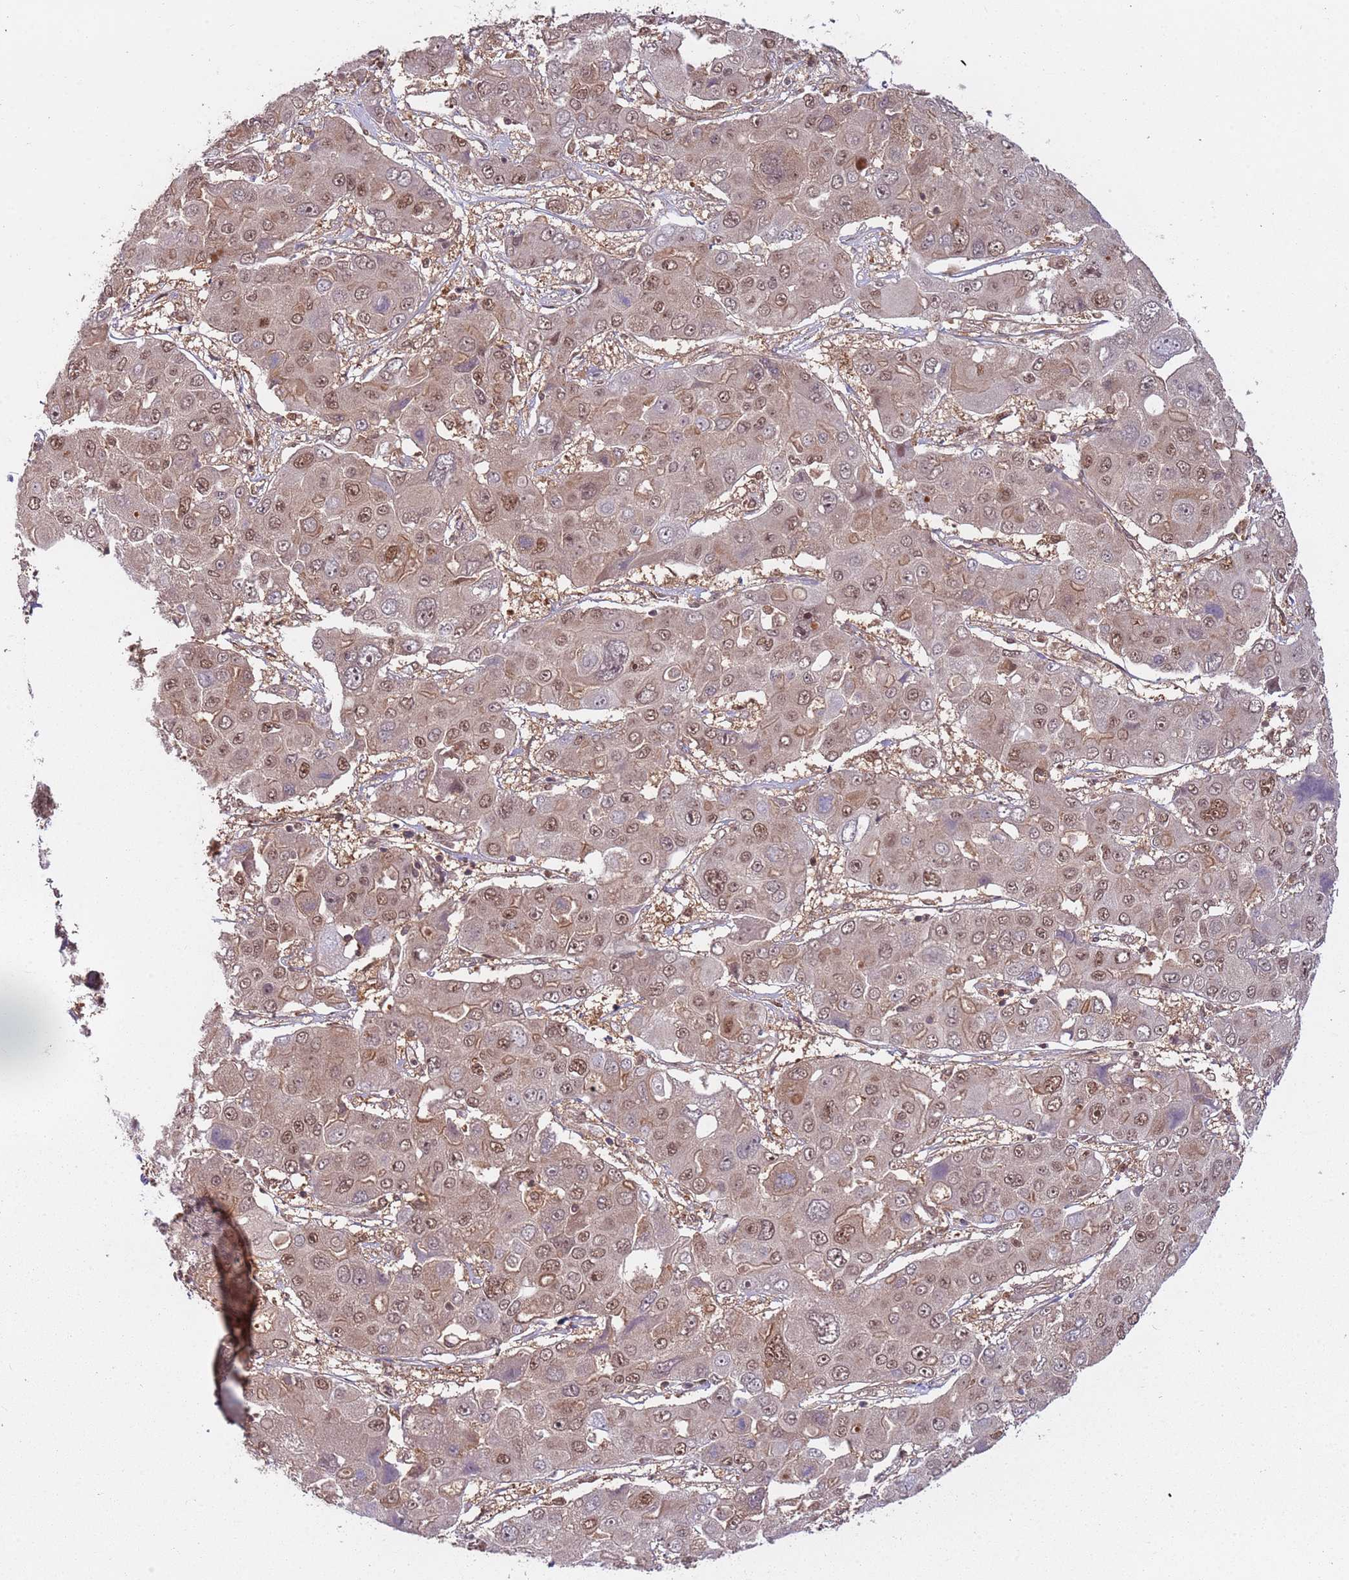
{"staining": {"intensity": "moderate", "quantity": "25%-75%", "location": "nuclear"}, "tissue": "liver cancer", "cell_type": "Tumor cells", "image_type": "cancer", "snomed": [{"axis": "morphology", "description": "Cholangiocarcinoma"}, {"axis": "topography", "description": "Liver"}], "caption": "Approximately 25%-75% of tumor cells in liver cholangiocarcinoma show moderate nuclear protein expression as visualized by brown immunohistochemical staining.", "gene": "PGLS", "patient": {"sex": "male", "age": 67}}